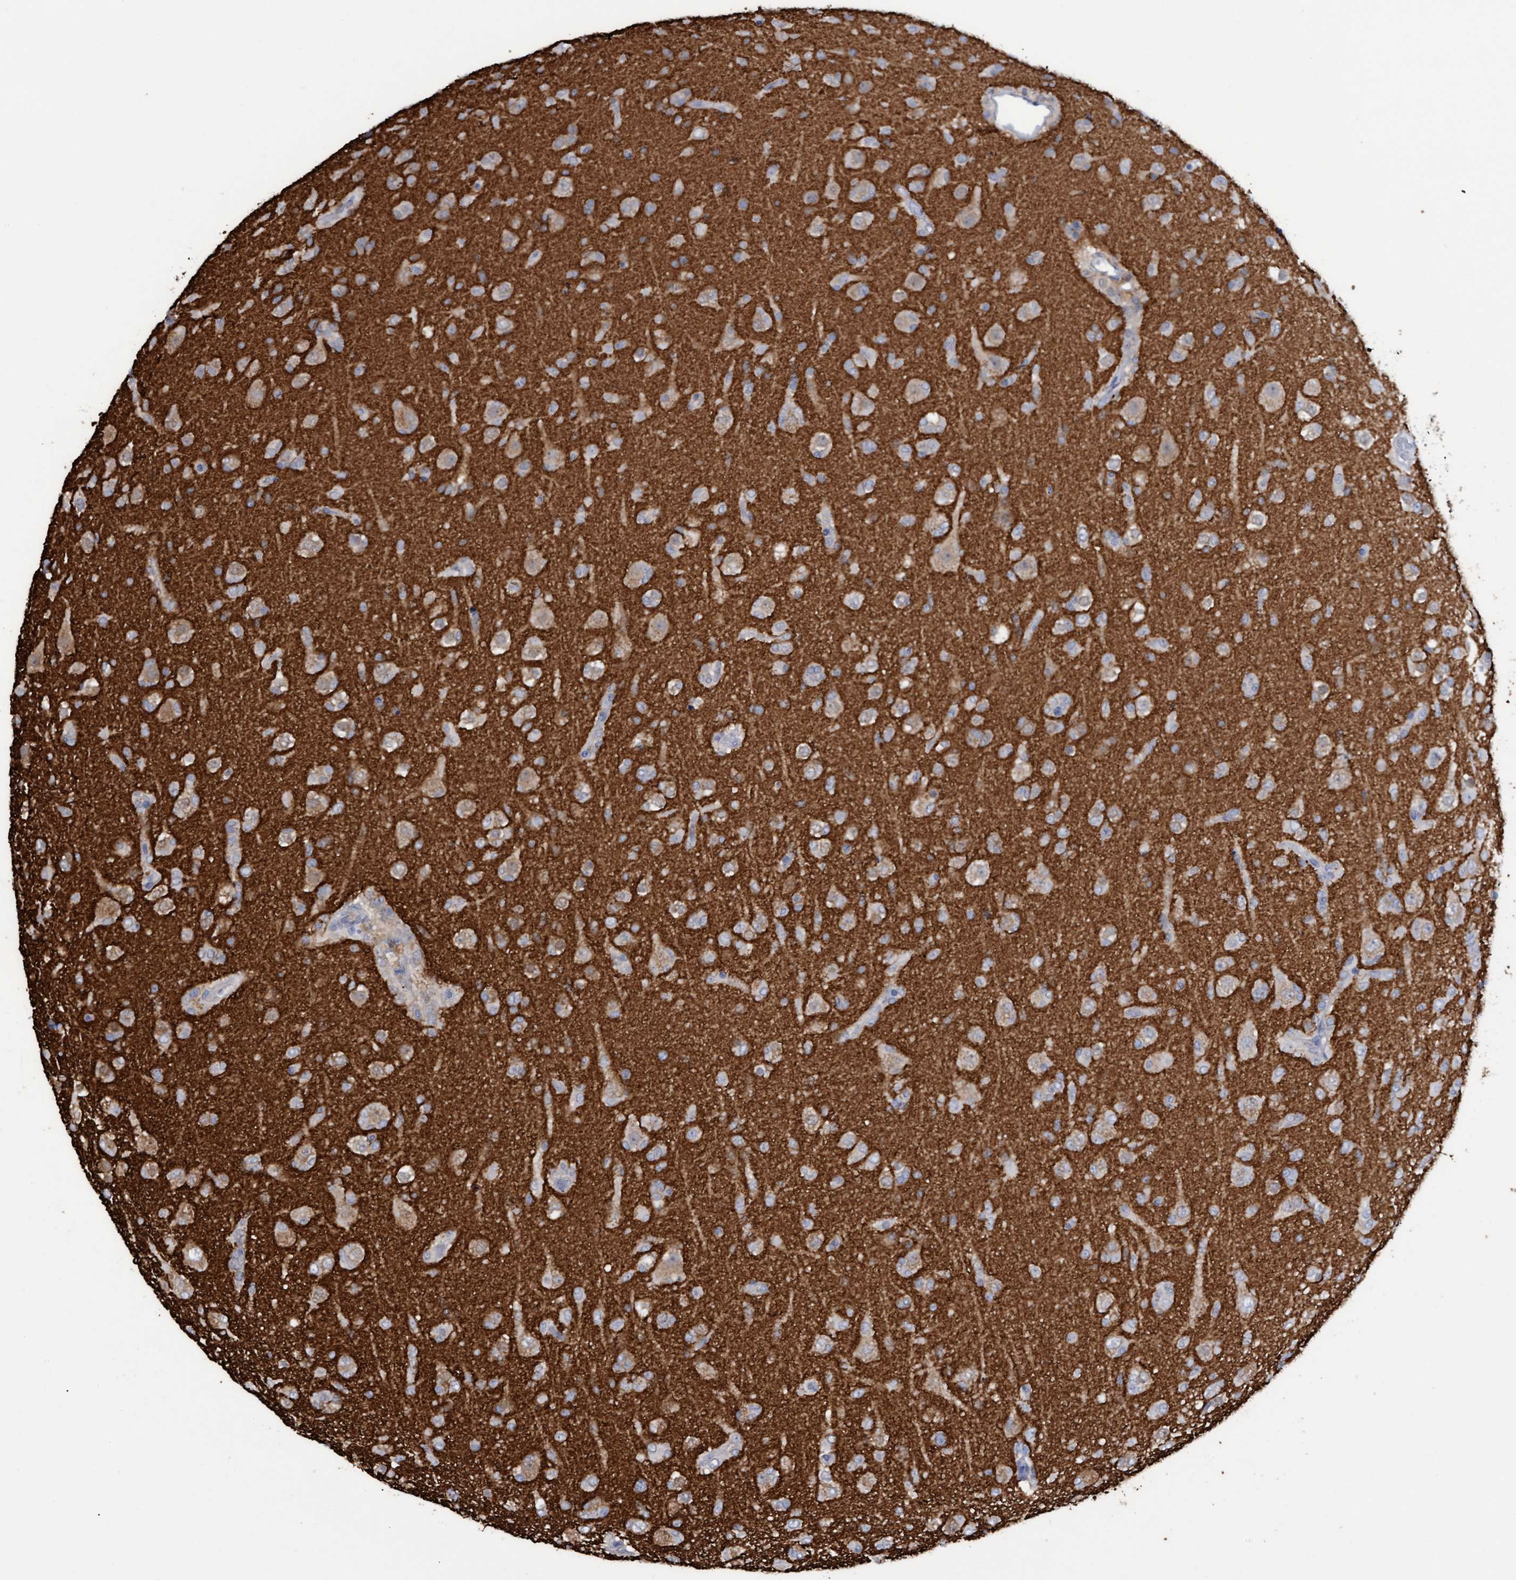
{"staining": {"intensity": "weak", "quantity": ">75%", "location": "cytoplasmic/membranous"}, "tissue": "glioma", "cell_type": "Tumor cells", "image_type": "cancer", "snomed": [{"axis": "morphology", "description": "Glioma, malignant, Low grade"}, {"axis": "topography", "description": "Brain"}], "caption": "Immunohistochemical staining of glioma displays weak cytoplasmic/membranous protein positivity in about >75% of tumor cells.", "gene": "STXBP1", "patient": {"sex": "male", "age": 65}}